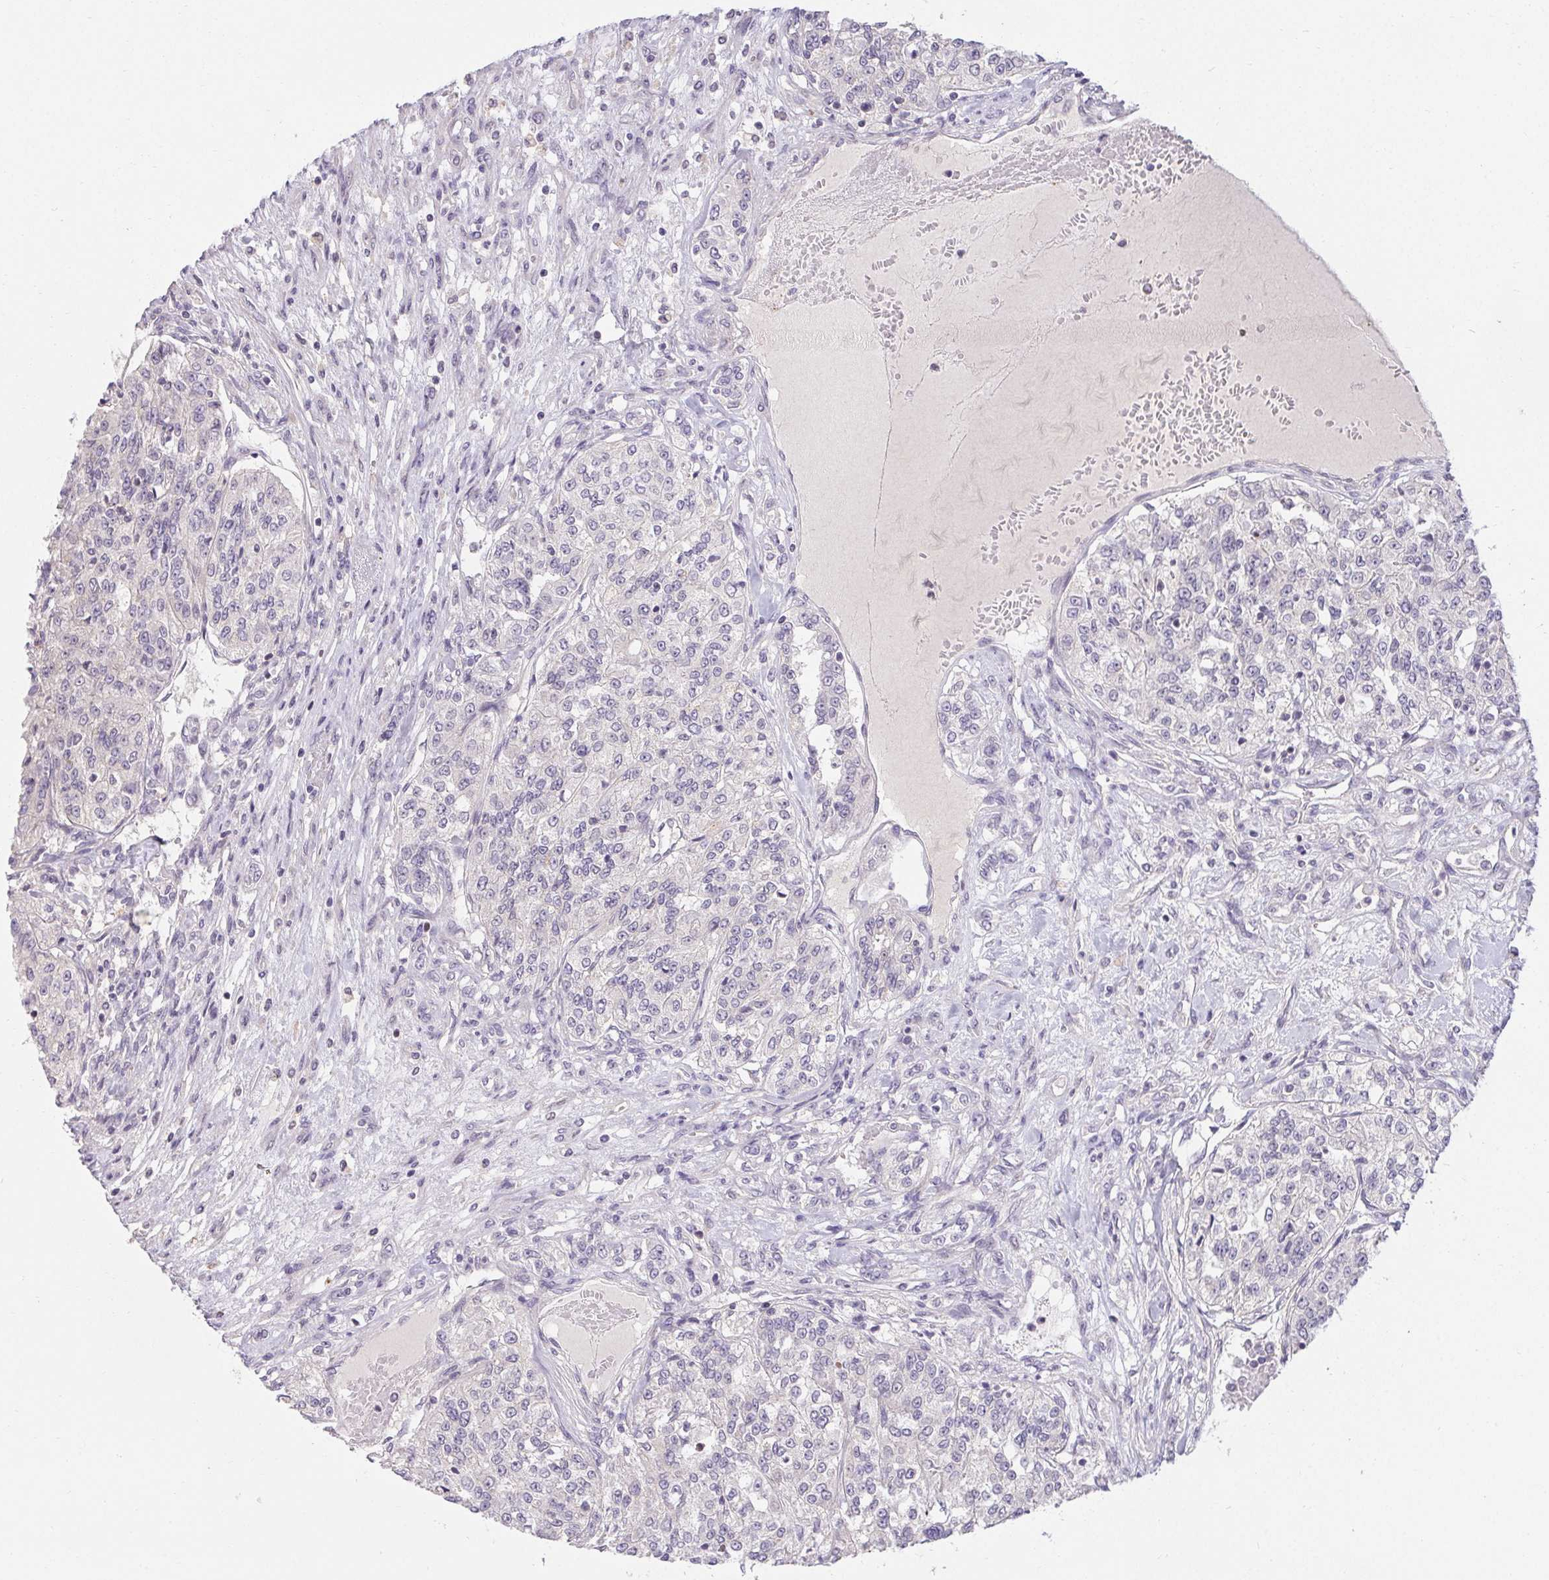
{"staining": {"intensity": "negative", "quantity": "none", "location": "none"}, "tissue": "renal cancer", "cell_type": "Tumor cells", "image_type": "cancer", "snomed": [{"axis": "morphology", "description": "Adenocarcinoma, NOS"}, {"axis": "topography", "description": "Kidney"}], "caption": "This is a image of immunohistochemistry (IHC) staining of adenocarcinoma (renal), which shows no staining in tumor cells.", "gene": "TMEM52B", "patient": {"sex": "female", "age": 63}}